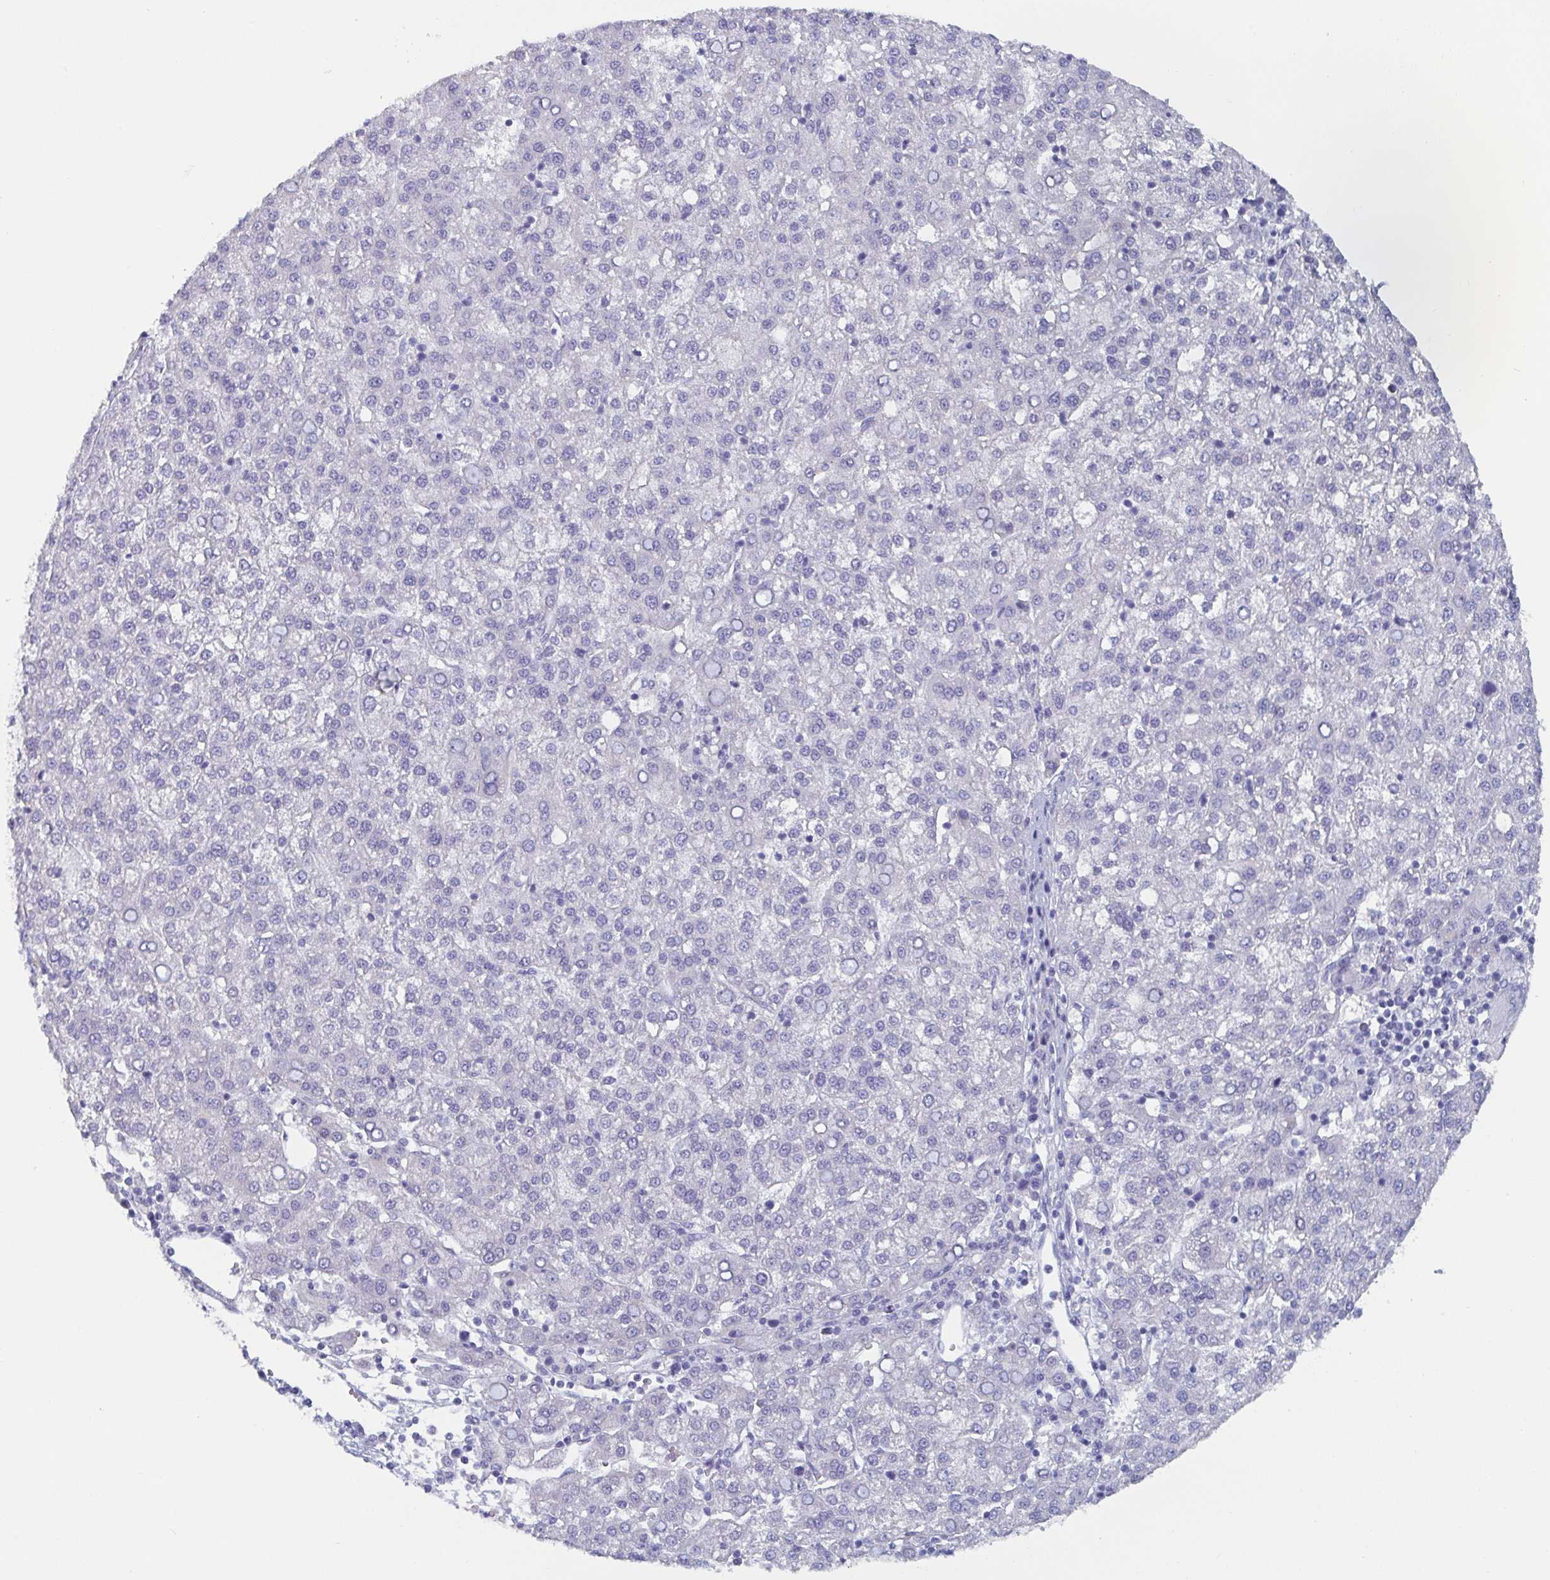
{"staining": {"intensity": "negative", "quantity": "none", "location": "none"}, "tissue": "liver cancer", "cell_type": "Tumor cells", "image_type": "cancer", "snomed": [{"axis": "morphology", "description": "Carcinoma, Hepatocellular, NOS"}, {"axis": "topography", "description": "Liver"}], "caption": "IHC histopathology image of human liver hepatocellular carcinoma stained for a protein (brown), which displays no expression in tumor cells. Brightfield microscopy of immunohistochemistry stained with DAB (brown) and hematoxylin (blue), captured at high magnification.", "gene": "NT5C3B", "patient": {"sex": "female", "age": 58}}